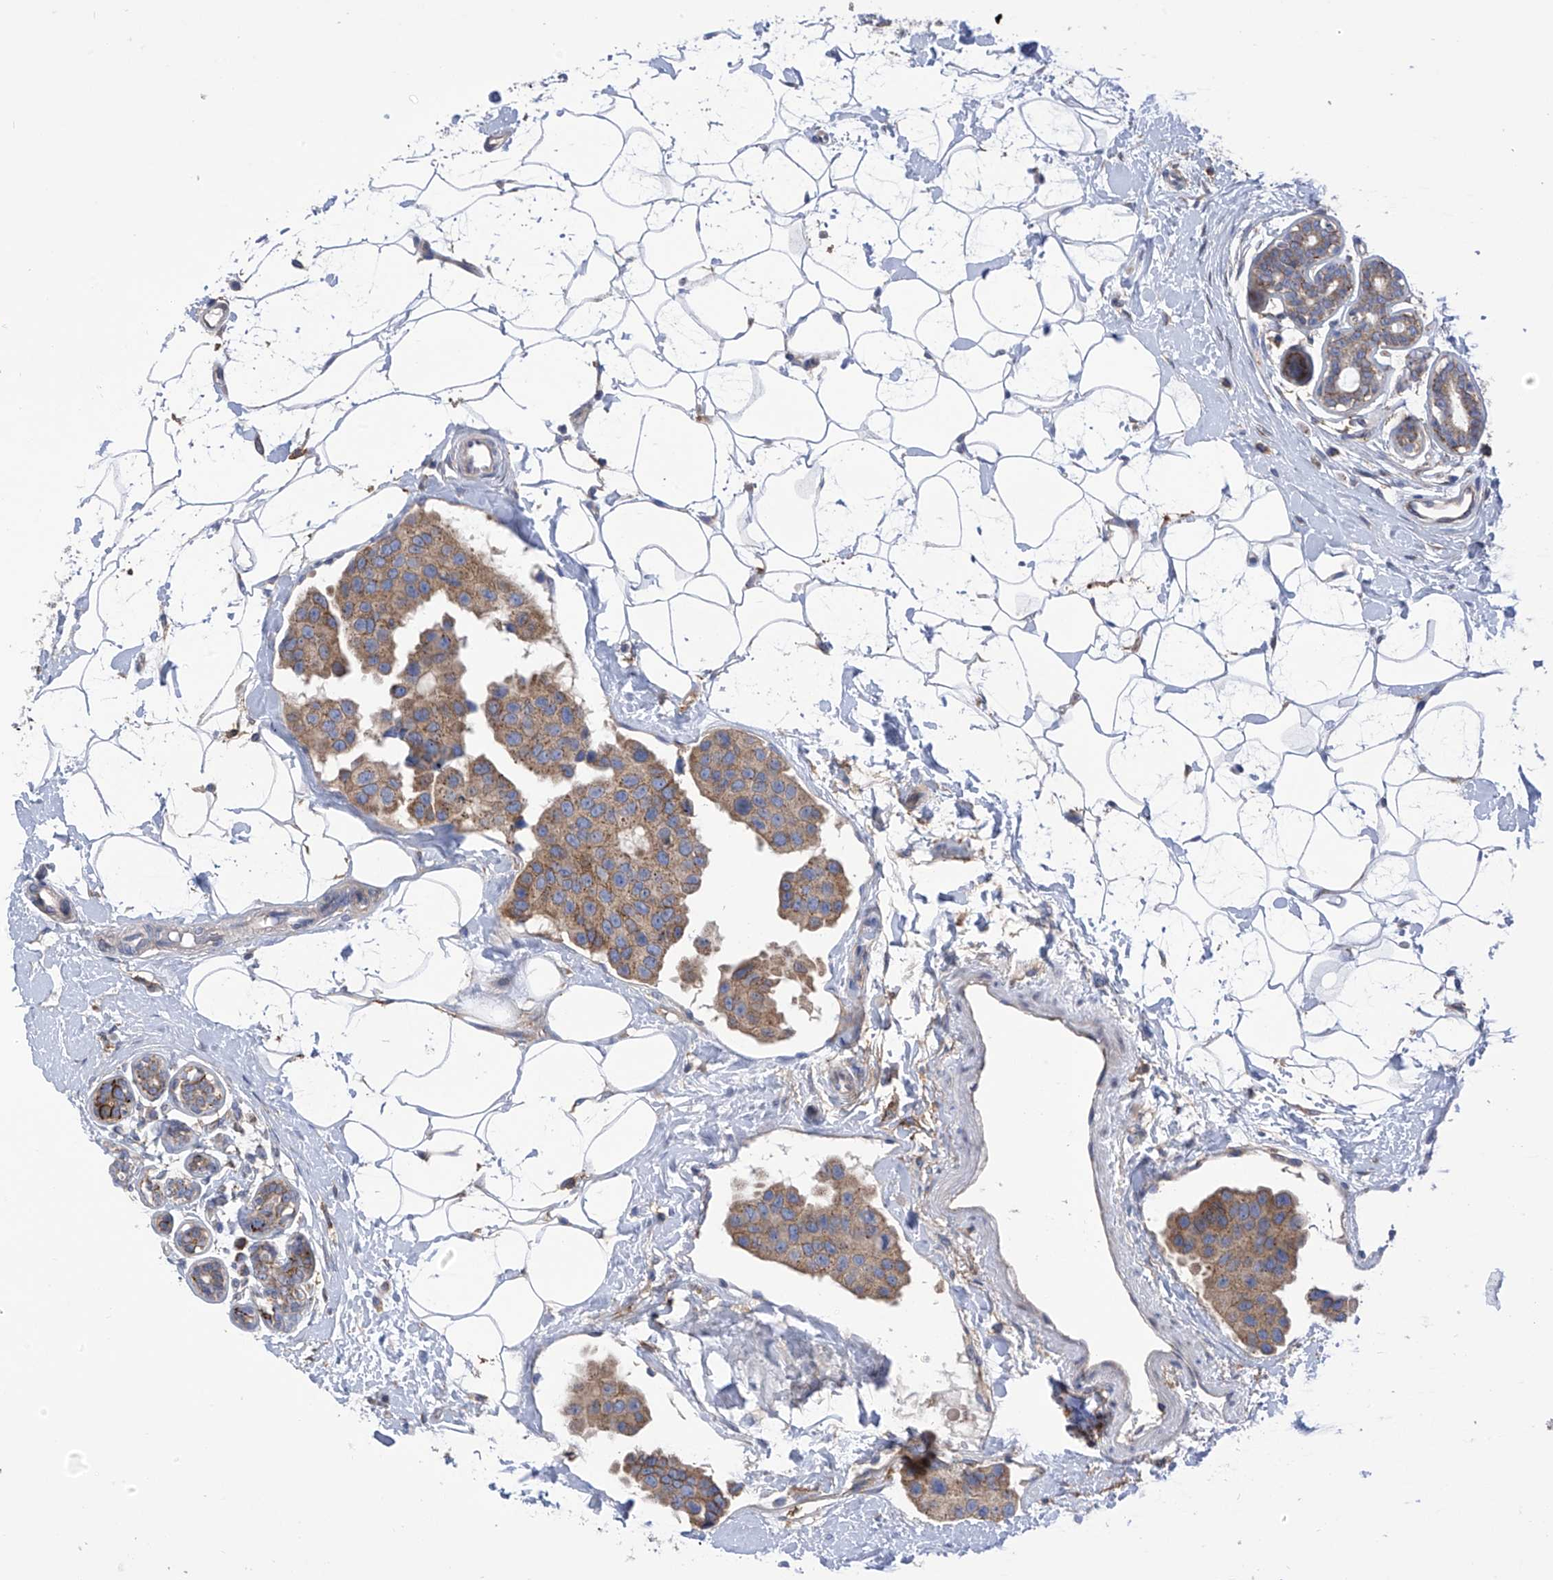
{"staining": {"intensity": "moderate", "quantity": ">75%", "location": "cytoplasmic/membranous"}, "tissue": "breast cancer", "cell_type": "Tumor cells", "image_type": "cancer", "snomed": [{"axis": "morphology", "description": "Normal tissue, NOS"}, {"axis": "morphology", "description": "Duct carcinoma"}, {"axis": "topography", "description": "Breast"}], "caption": "Moderate cytoplasmic/membranous protein positivity is present in about >75% of tumor cells in breast cancer.", "gene": "P2RX7", "patient": {"sex": "female", "age": 39}}